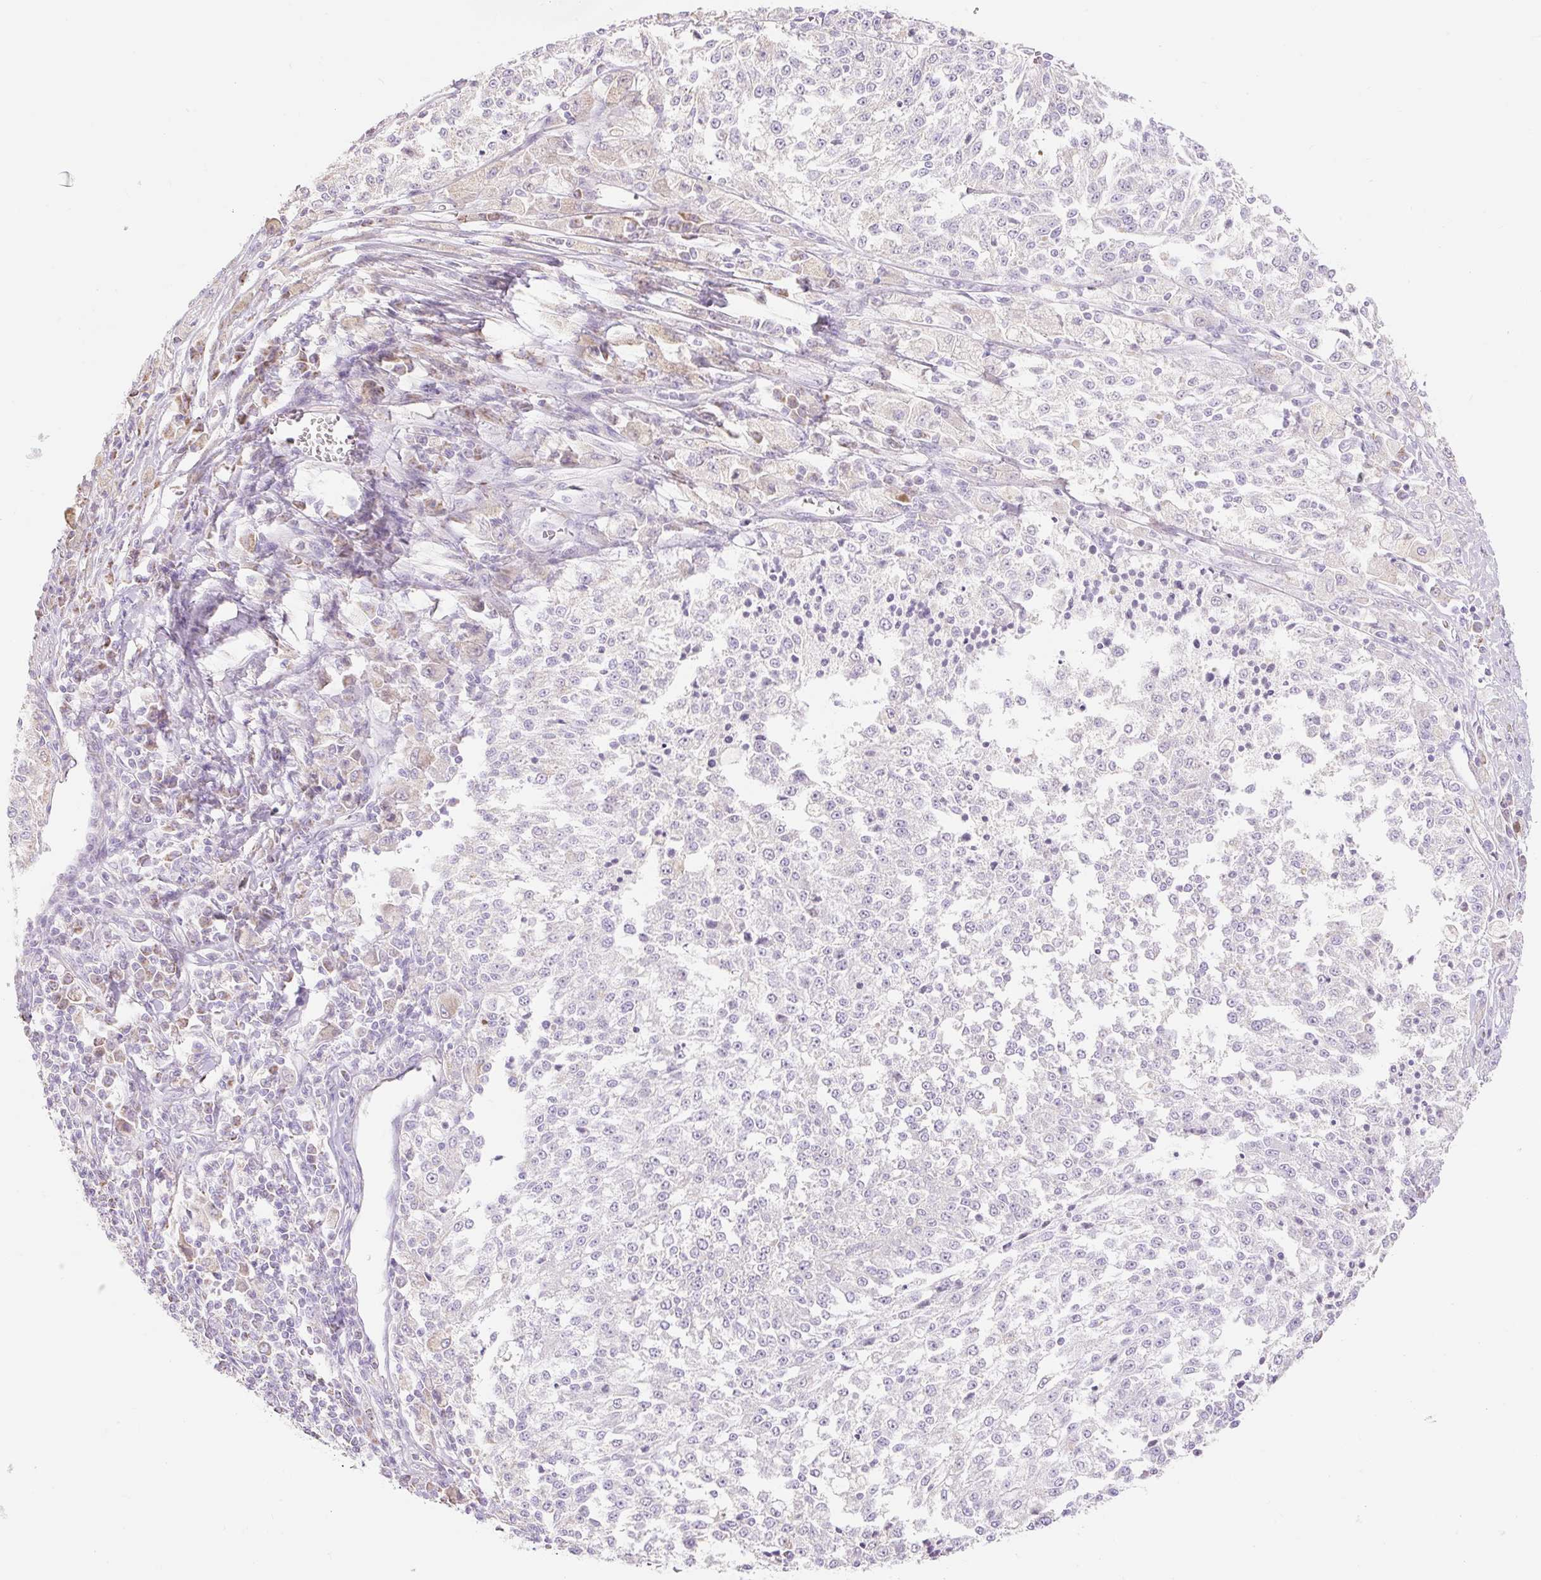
{"staining": {"intensity": "negative", "quantity": "none", "location": "none"}, "tissue": "melanoma", "cell_type": "Tumor cells", "image_type": "cancer", "snomed": [{"axis": "morphology", "description": "Malignant melanoma, NOS"}, {"axis": "topography", "description": "Skin"}], "caption": "There is no significant expression in tumor cells of melanoma.", "gene": "DHX35", "patient": {"sex": "female", "age": 64}}